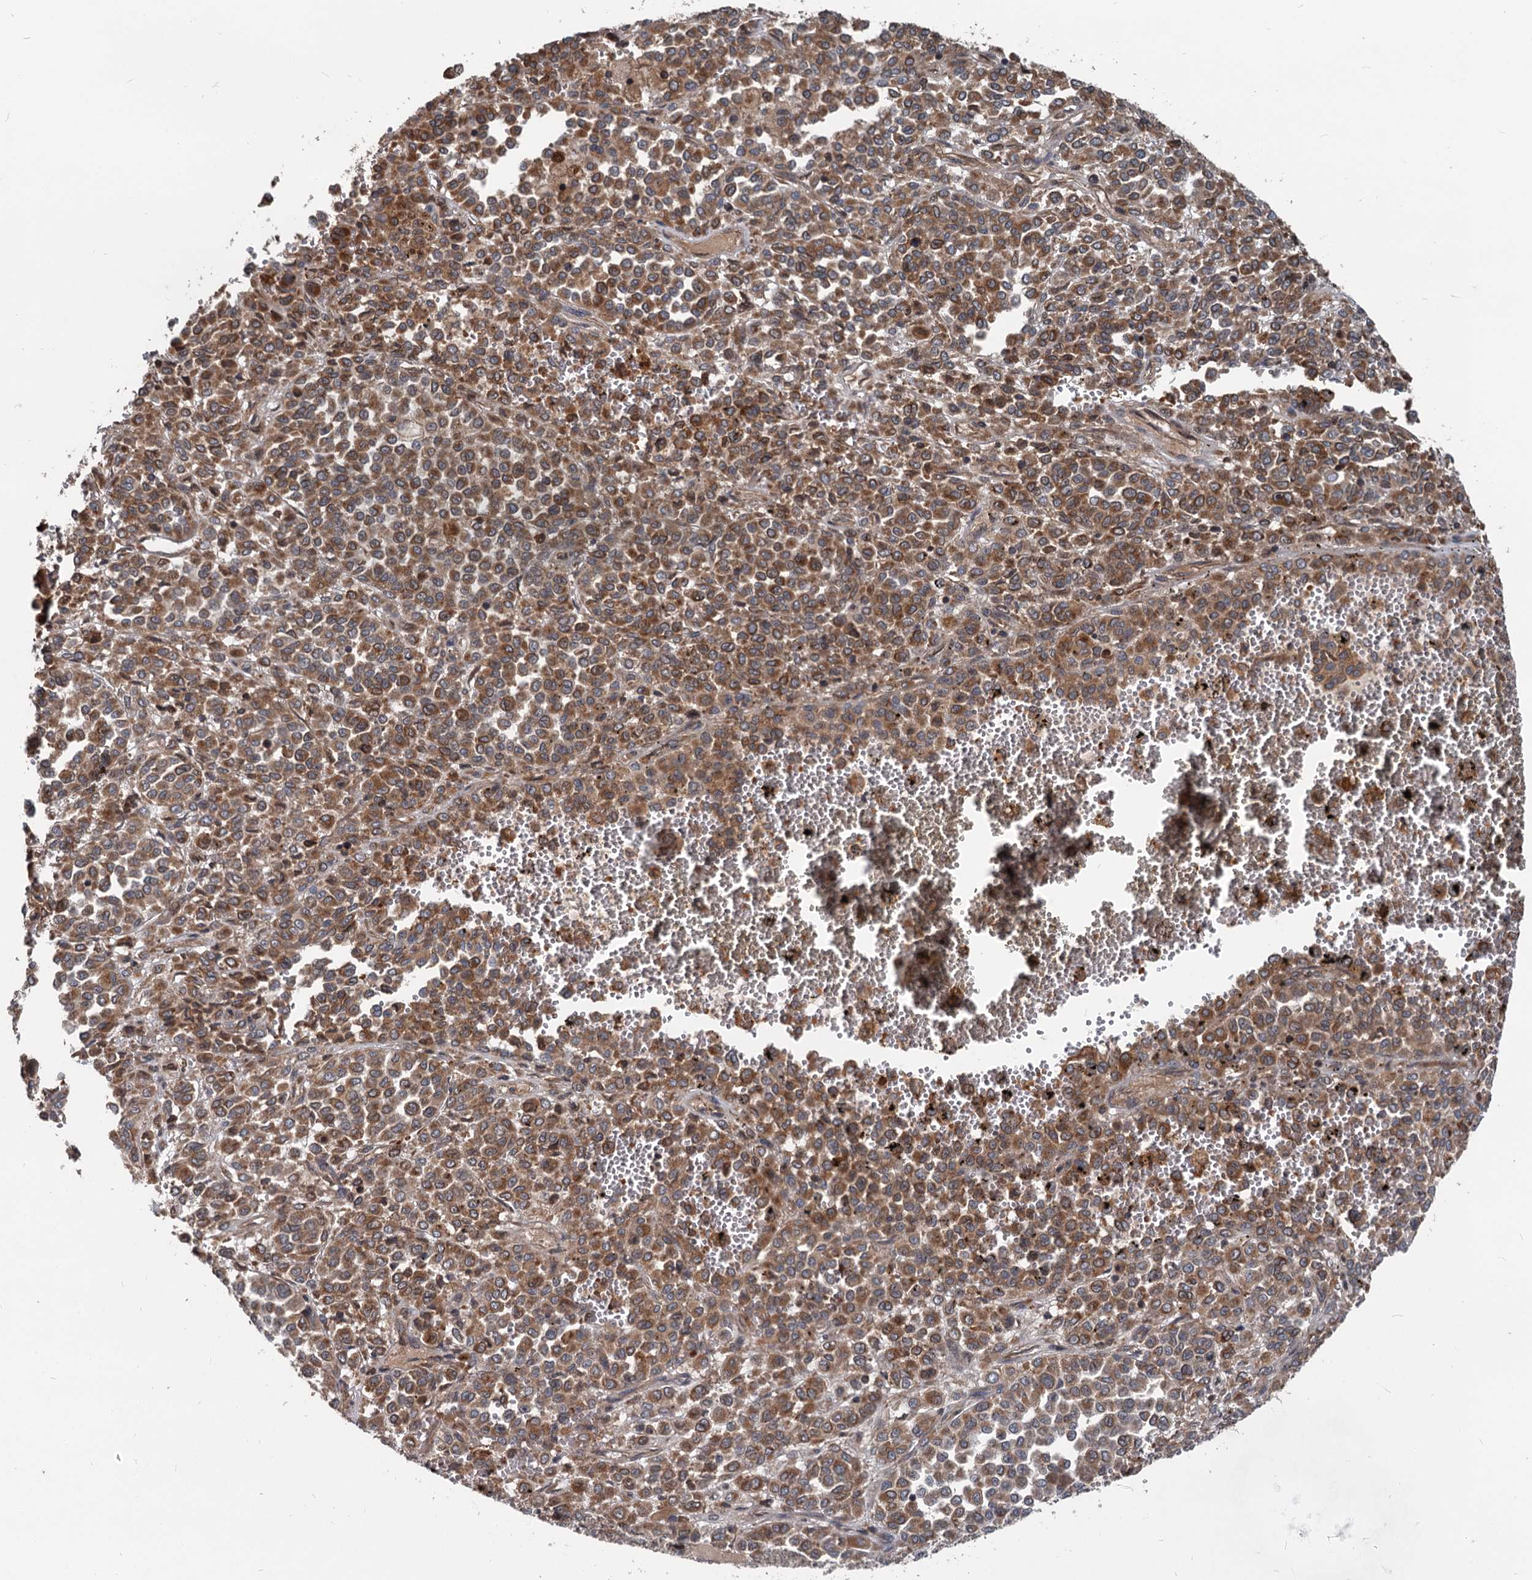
{"staining": {"intensity": "moderate", "quantity": ">75%", "location": "cytoplasmic/membranous"}, "tissue": "melanoma", "cell_type": "Tumor cells", "image_type": "cancer", "snomed": [{"axis": "morphology", "description": "Malignant melanoma, Metastatic site"}, {"axis": "topography", "description": "Pancreas"}], "caption": "Human malignant melanoma (metastatic site) stained with a brown dye demonstrates moderate cytoplasmic/membranous positive expression in about >75% of tumor cells.", "gene": "STIM1", "patient": {"sex": "female", "age": 30}}